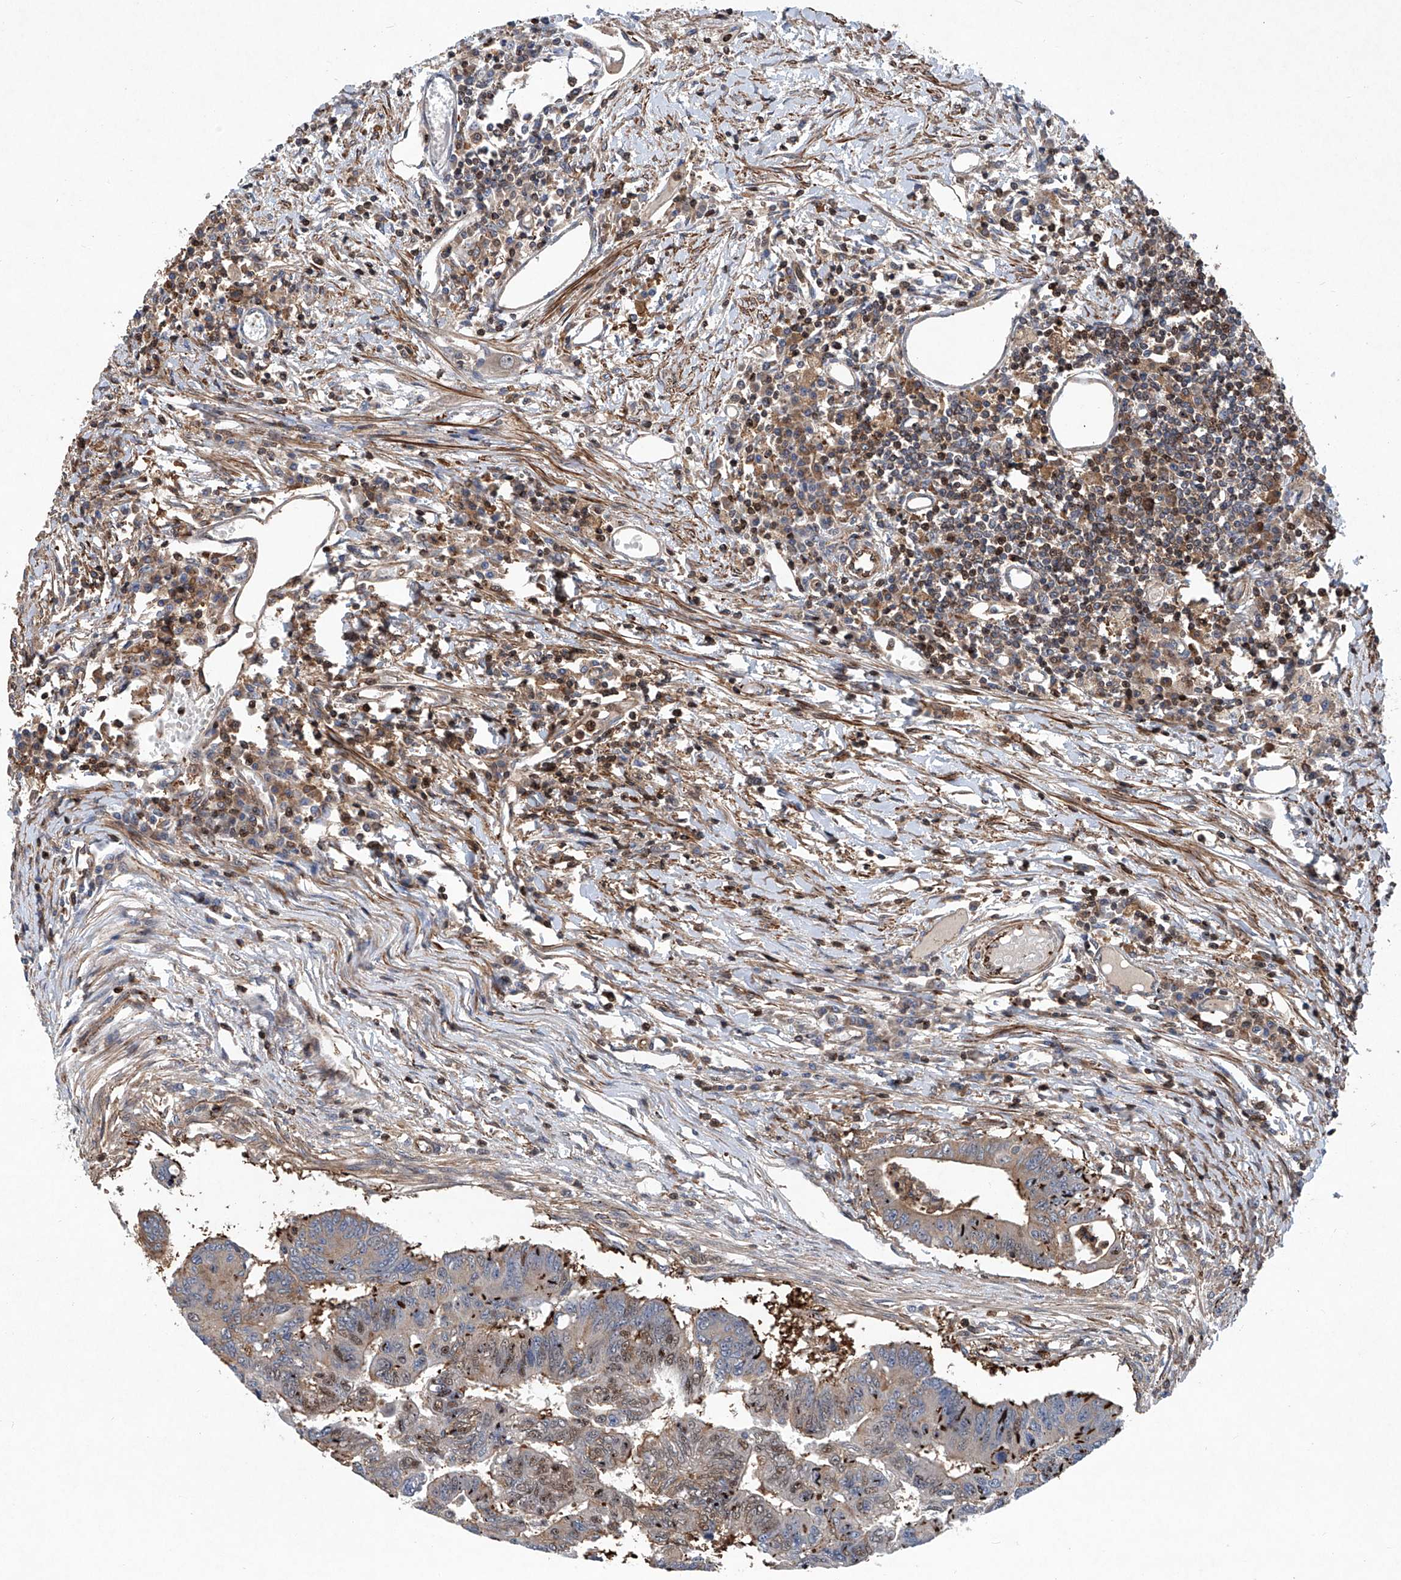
{"staining": {"intensity": "moderate", "quantity": "25%-75%", "location": "nuclear"}, "tissue": "colorectal cancer", "cell_type": "Tumor cells", "image_type": "cancer", "snomed": [{"axis": "morphology", "description": "Adenoma, NOS"}, {"axis": "morphology", "description": "Adenocarcinoma, NOS"}, {"axis": "topography", "description": "Colon"}], "caption": "An image of human adenocarcinoma (colorectal) stained for a protein demonstrates moderate nuclear brown staining in tumor cells. (Stains: DAB (3,3'-diaminobenzidine) in brown, nuclei in blue, Microscopy: brightfield microscopy at high magnification).", "gene": "NT5C3A", "patient": {"sex": "male", "age": 79}}